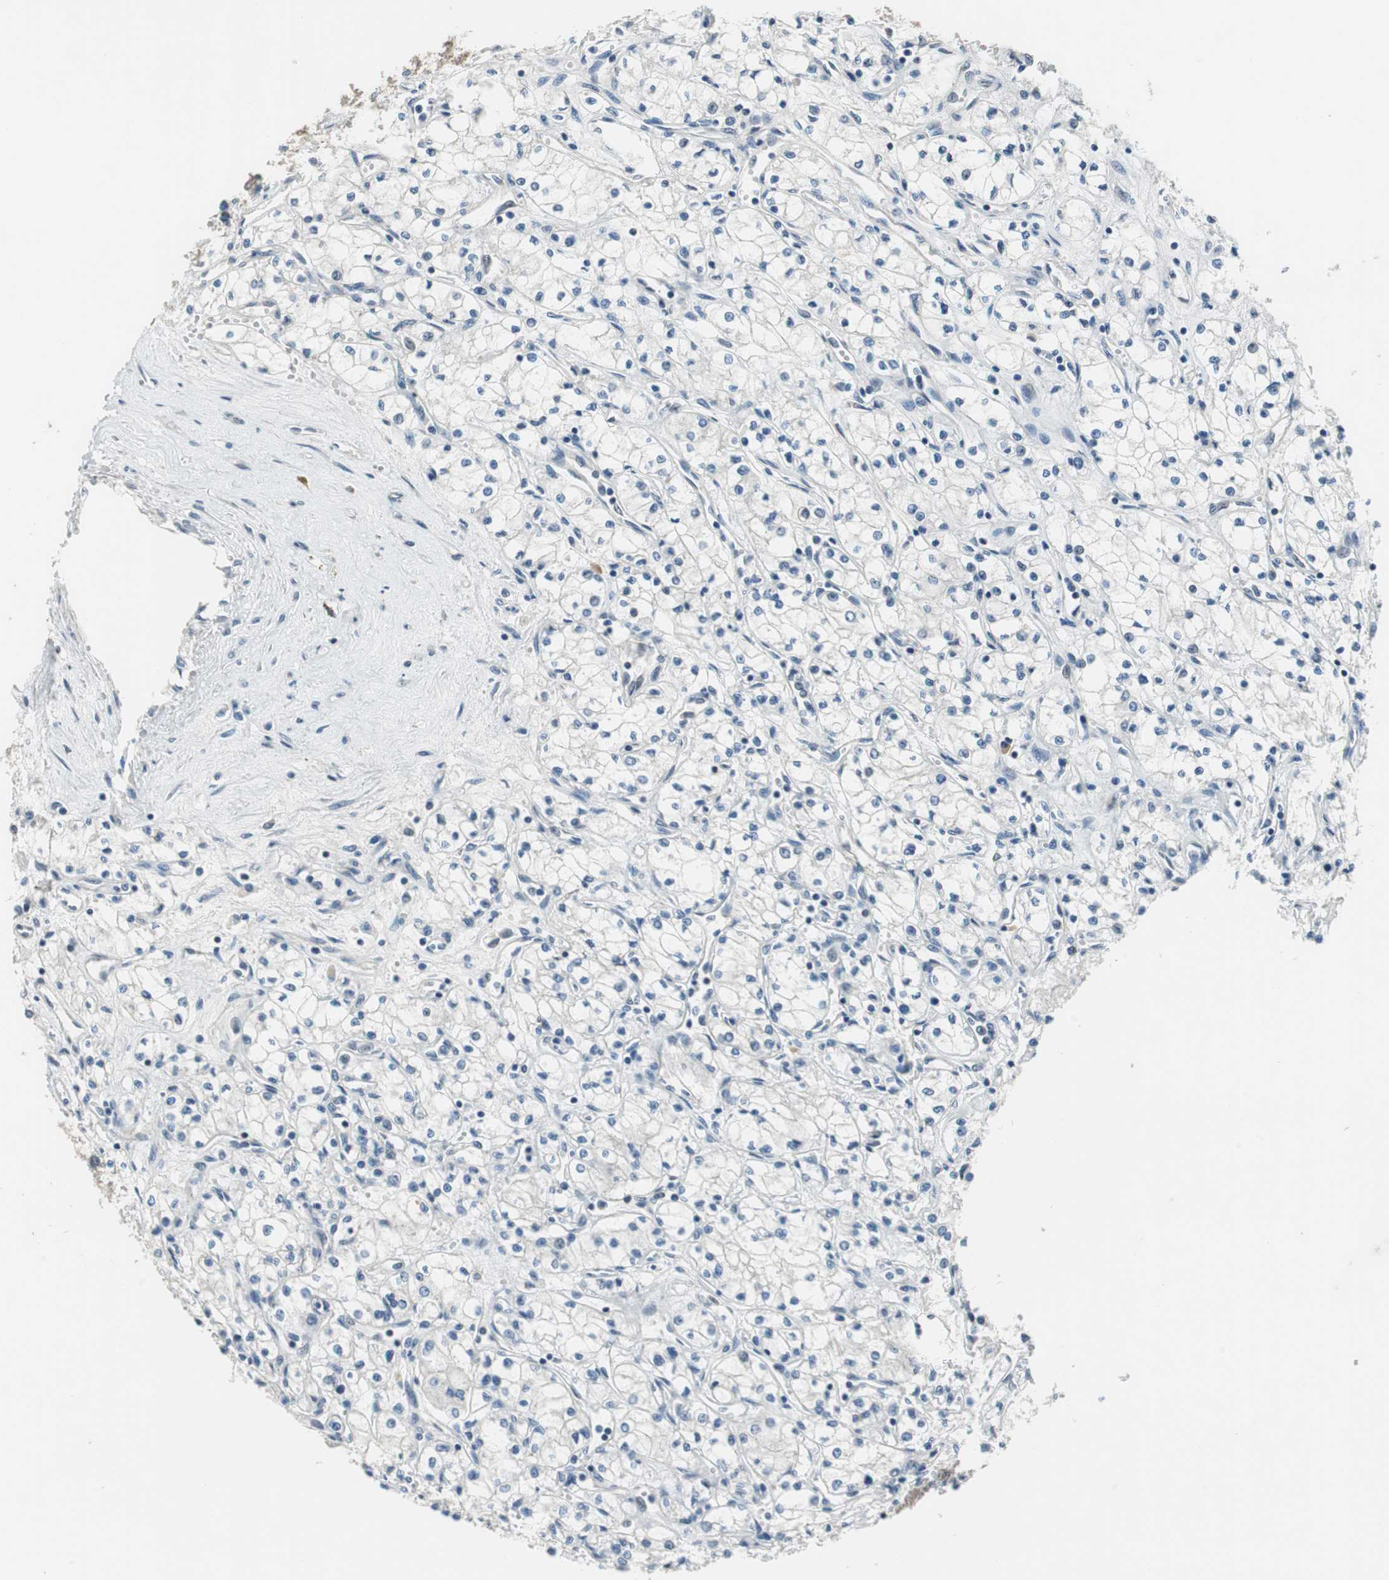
{"staining": {"intensity": "negative", "quantity": "none", "location": "none"}, "tissue": "renal cancer", "cell_type": "Tumor cells", "image_type": "cancer", "snomed": [{"axis": "morphology", "description": "Normal tissue, NOS"}, {"axis": "morphology", "description": "Adenocarcinoma, NOS"}, {"axis": "topography", "description": "Kidney"}], "caption": "Tumor cells are negative for protein expression in human adenocarcinoma (renal).", "gene": "MAFB", "patient": {"sex": "male", "age": 59}}